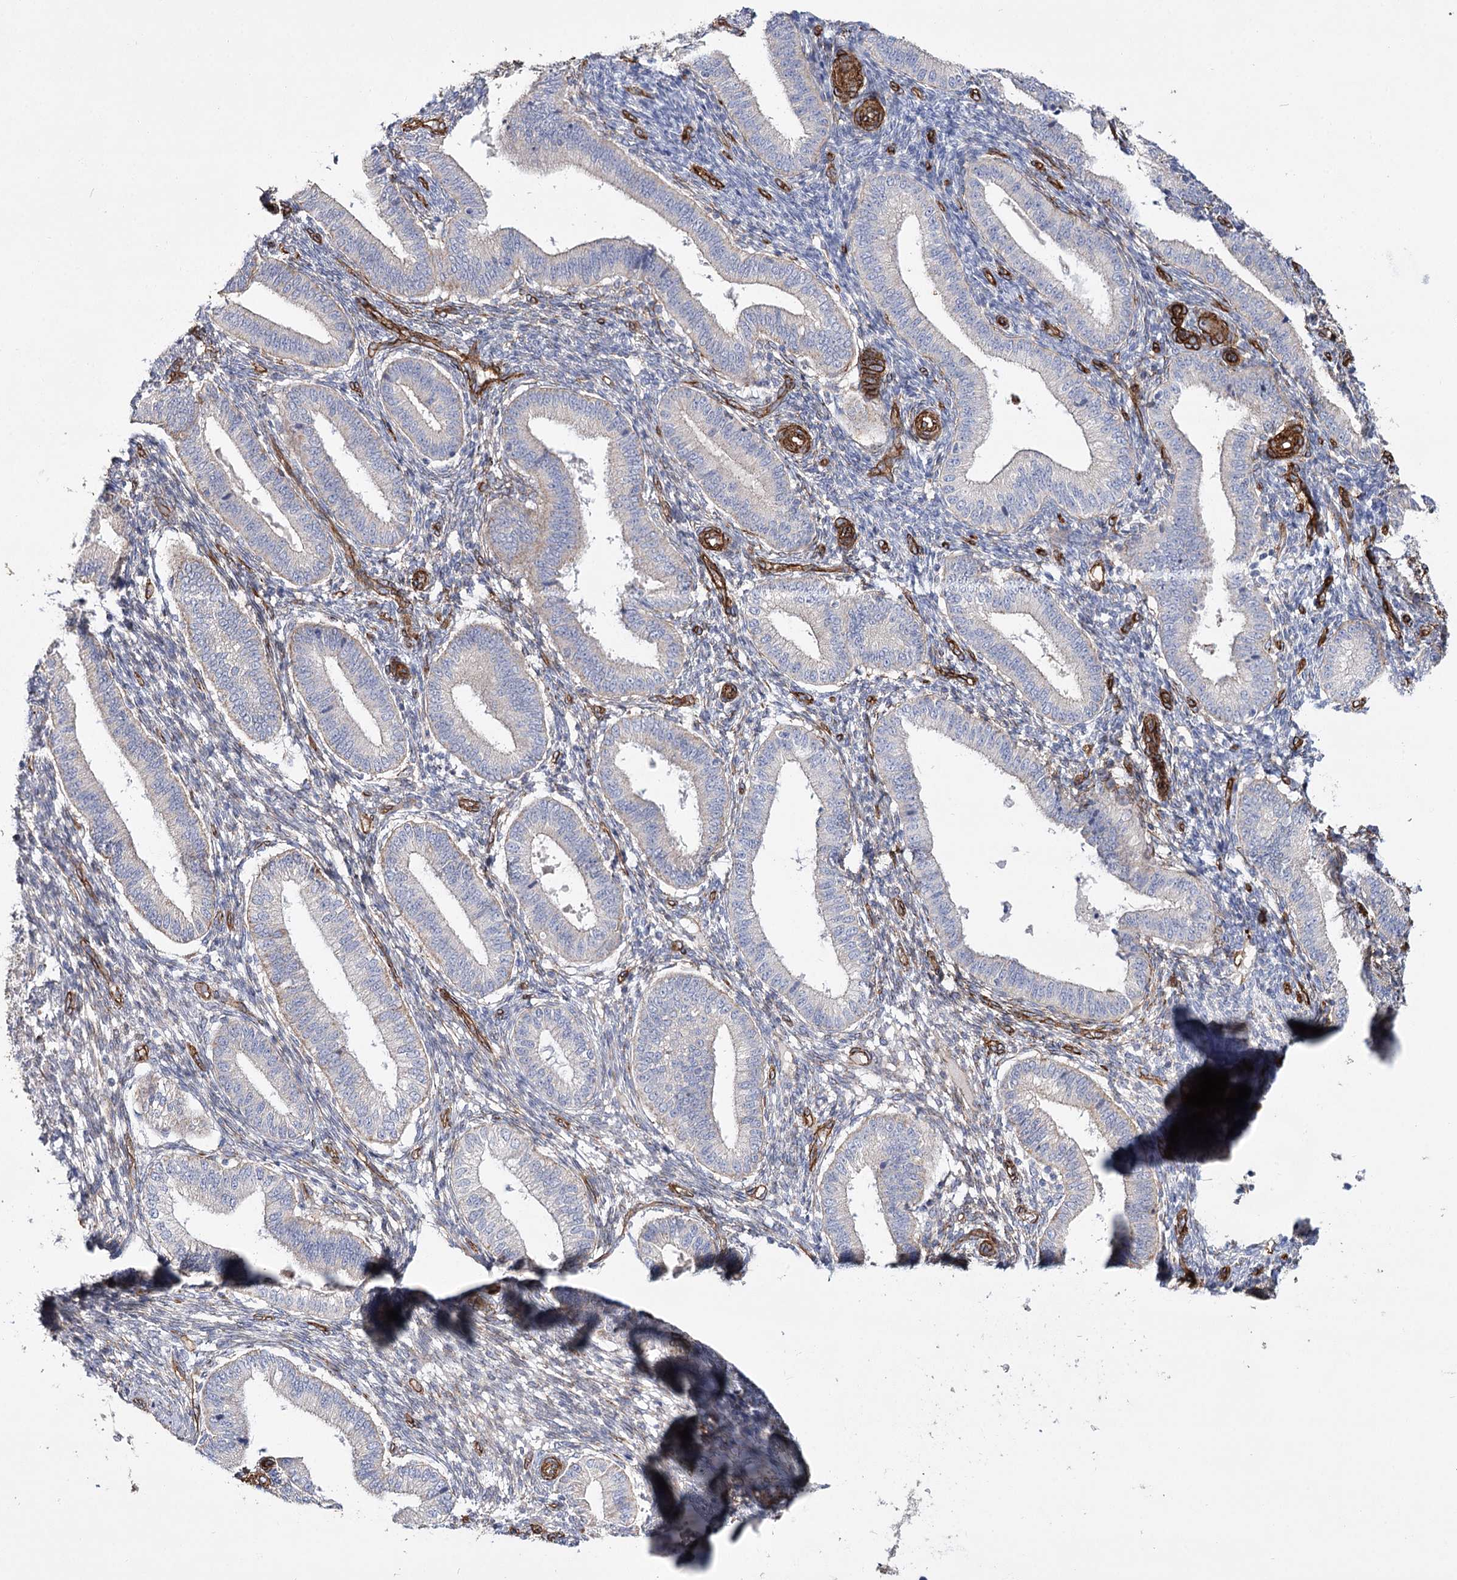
{"staining": {"intensity": "negative", "quantity": "none", "location": "none"}, "tissue": "endometrium", "cell_type": "Cells in endometrial stroma", "image_type": "normal", "snomed": [{"axis": "morphology", "description": "Normal tissue, NOS"}, {"axis": "topography", "description": "Endometrium"}], "caption": "An immunohistochemistry micrograph of normal endometrium is shown. There is no staining in cells in endometrial stroma of endometrium. The staining was performed using DAB (3,3'-diaminobenzidine) to visualize the protein expression in brown, while the nuclei were stained in blue with hematoxylin (Magnification: 20x).", "gene": "TMEM164", "patient": {"sex": "female", "age": 39}}